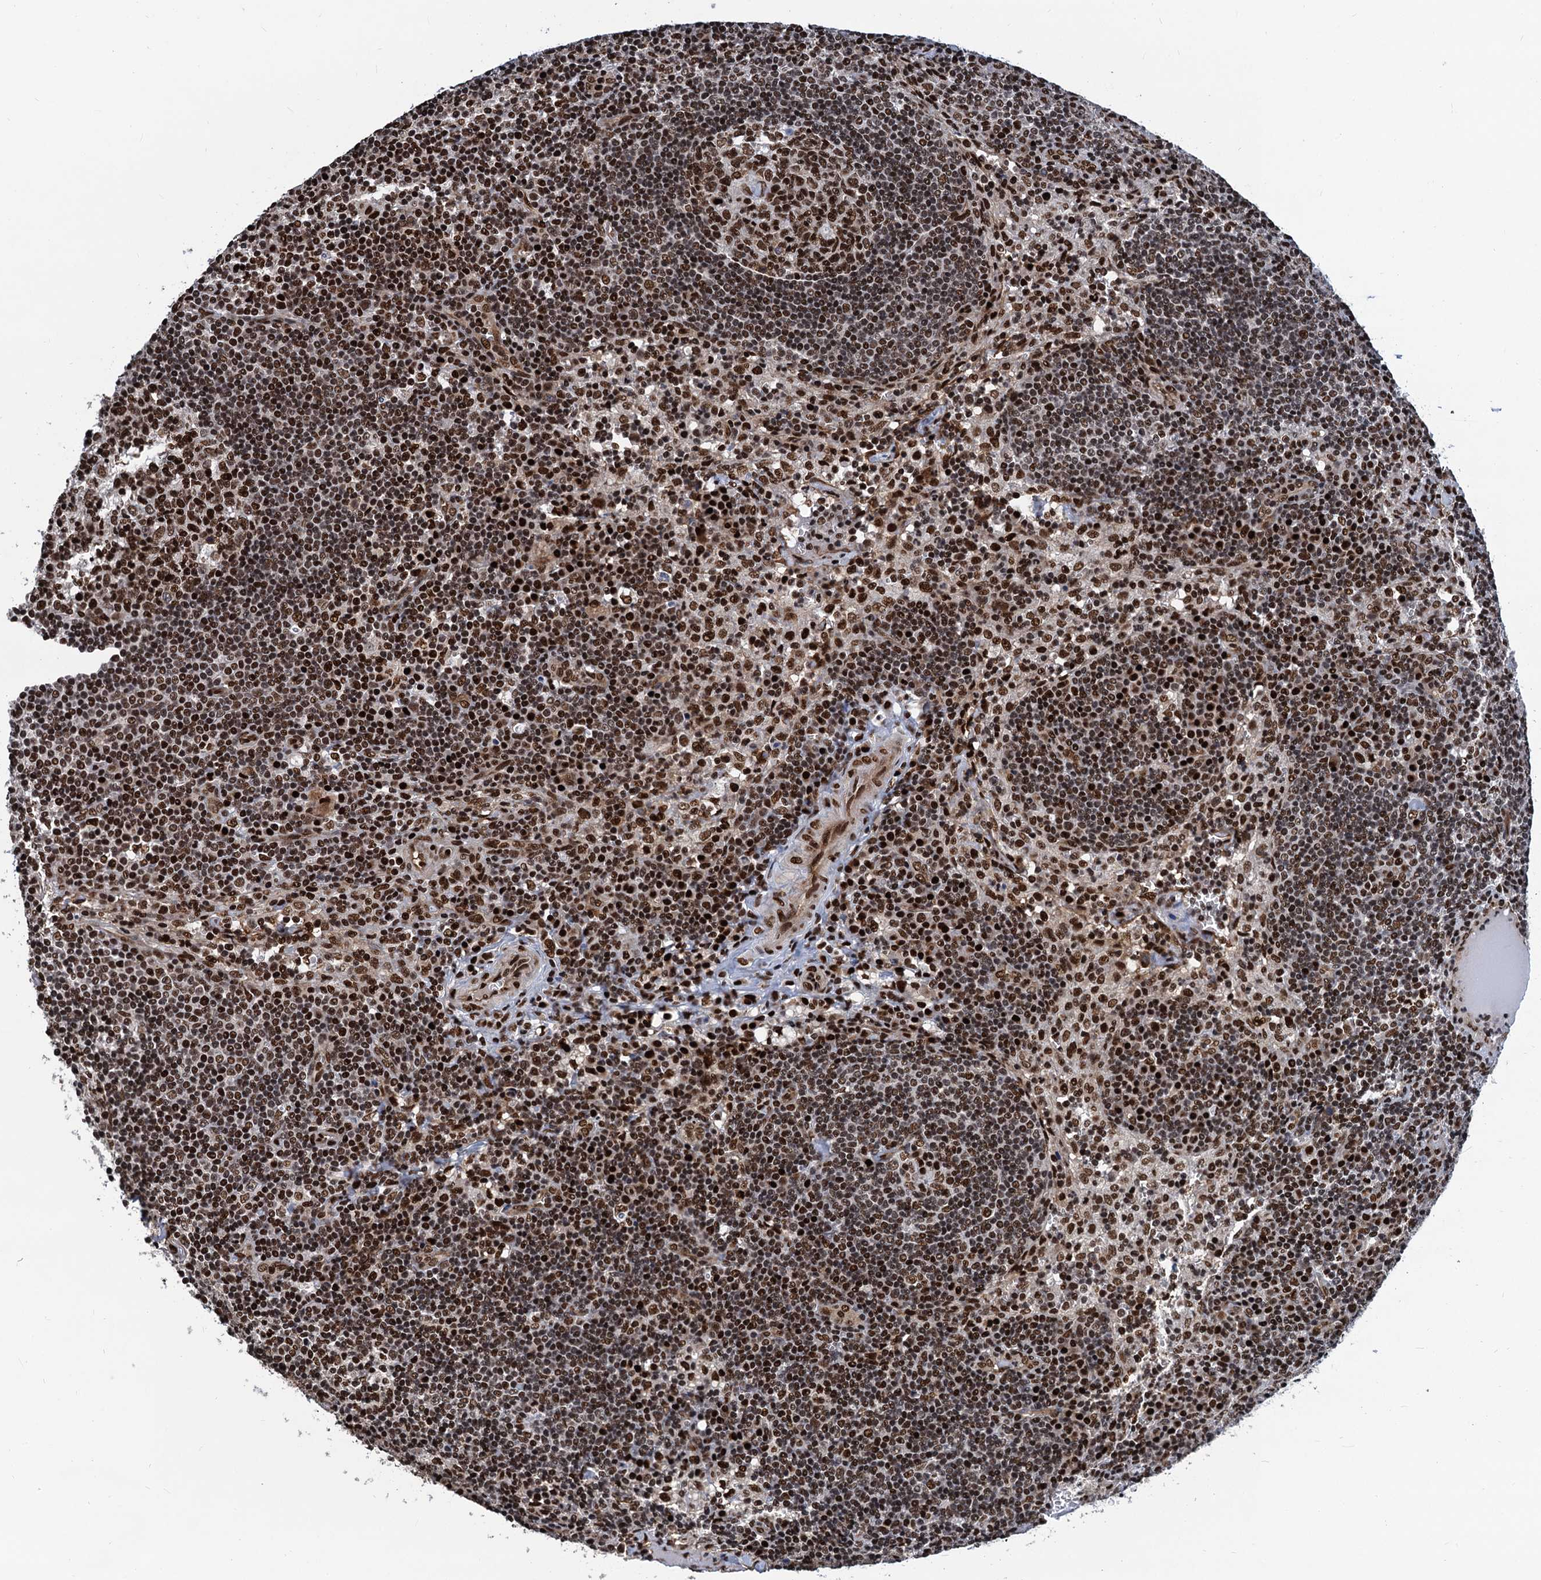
{"staining": {"intensity": "strong", "quantity": ">75%", "location": "nuclear"}, "tissue": "lymph node", "cell_type": "Germinal center cells", "image_type": "normal", "snomed": [{"axis": "morphology", "description": "Normal tissue, NOS"}, {"axis": "topography", "description": "Lymph node"}], "caption": "IHC (DAB) staining of unremarkable lymph node shows strong nuclear protein positivity in about >75% of germinal center cells. (IHC, brightfield microscopy, high magnification).", "gene": "PPP4R1", "patient": {"sex": "male", "age": 58}}